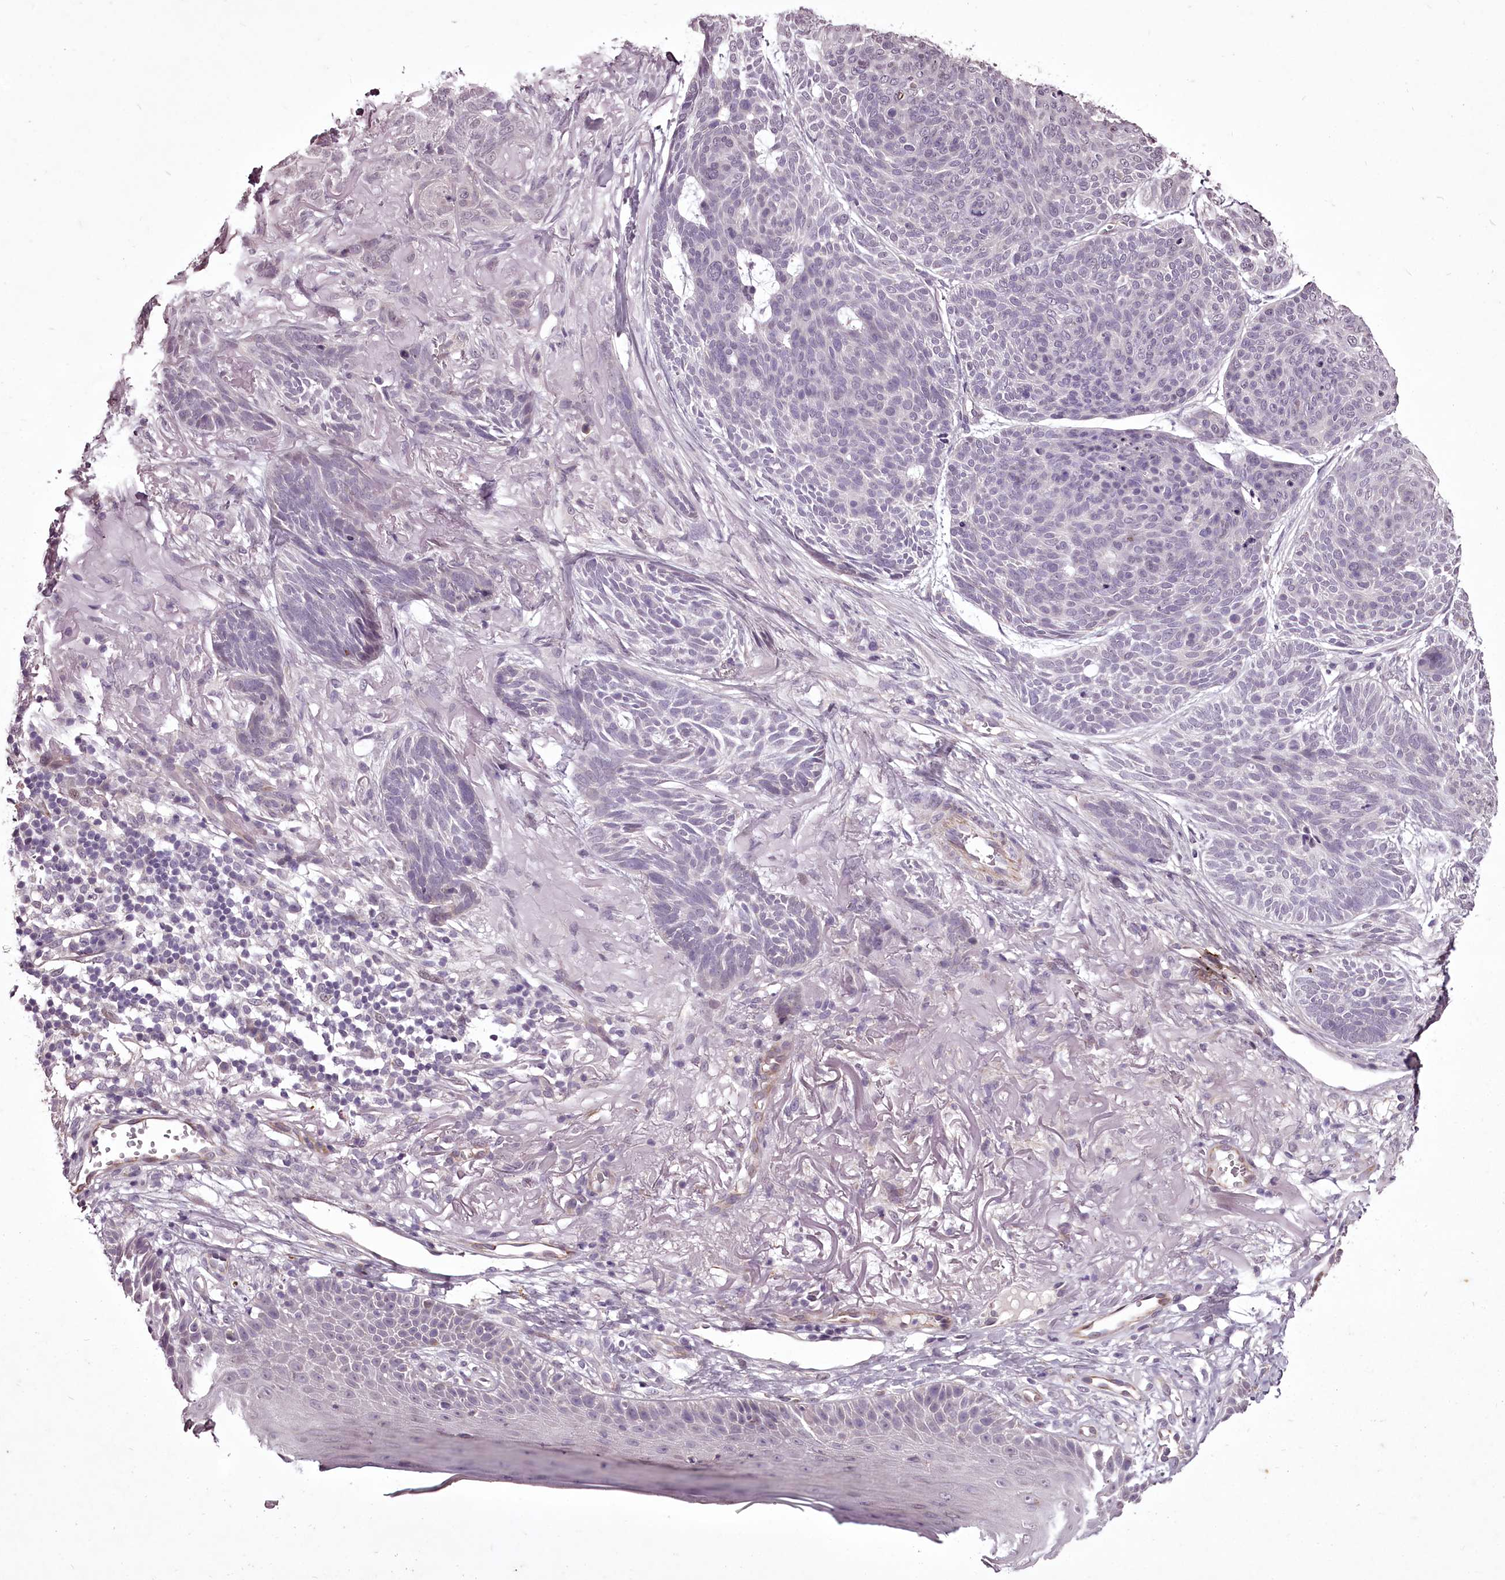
{"staining": {"intensity": "negative", "quantity": "none", "location": "none"}, "tissue": "skin cancer", "cell_type": "Tumor cells", "image_type": "cancer", "snomed": [{"axis": "morphology", "description": "Normal tissue, NOS"}, {"axis": "morphology", "description": "Basal cell carcinoma"}, {"axis": "topography", "description": "Skin"}], "caption": "Histopathology image shows no protein expression in tumor cells of skin cancer (basal cell carcinoma) tissue. (Brightfield microscopy of DAB immunohistochemistry (IHC) at high magnification).", "gene": "C1orf56", "patient": {"sex": "male", "age": 66}}